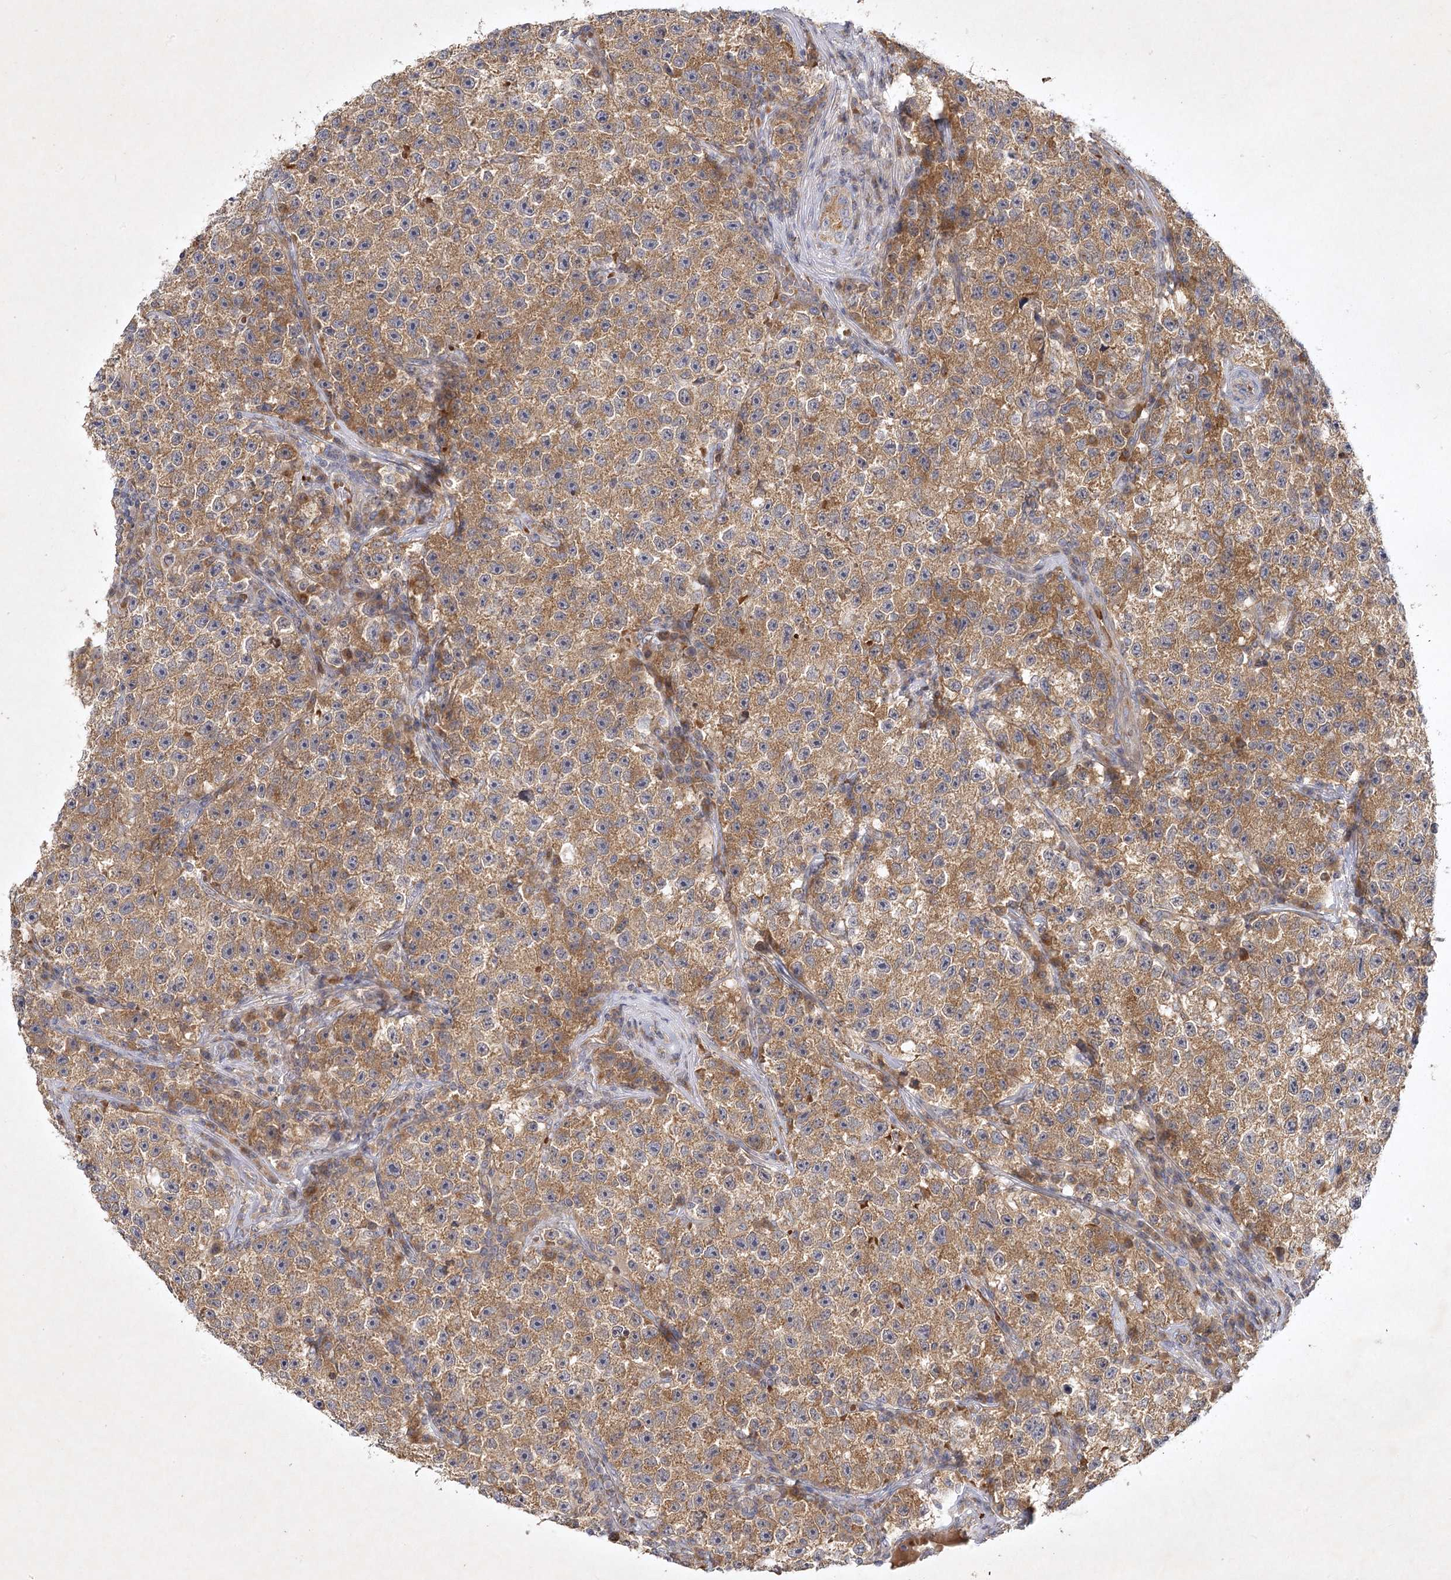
{"staining": {"intensity": "moderate", "quantity": ">75%", "location": "cytoplasmic/membranous"}, "tissue": "testis cancer", "cell_type": "Tumor cells", "image_type": "cancer", "snomed": [{"axis": "morphology", "description": "Seminoma, NOS"}, {"axis": "topography", "description": "Testis"}], "caption": "An image of human testis cancer (seminoma) stained for a protein demonstrates moderate cytoplasmic/membranous brown staining in tumor cells. (DAB = brown stain, brightfield microscopy at high magnification).", "gene": "PYROXD2", "patient": {"sex": "male", "age": 22}}